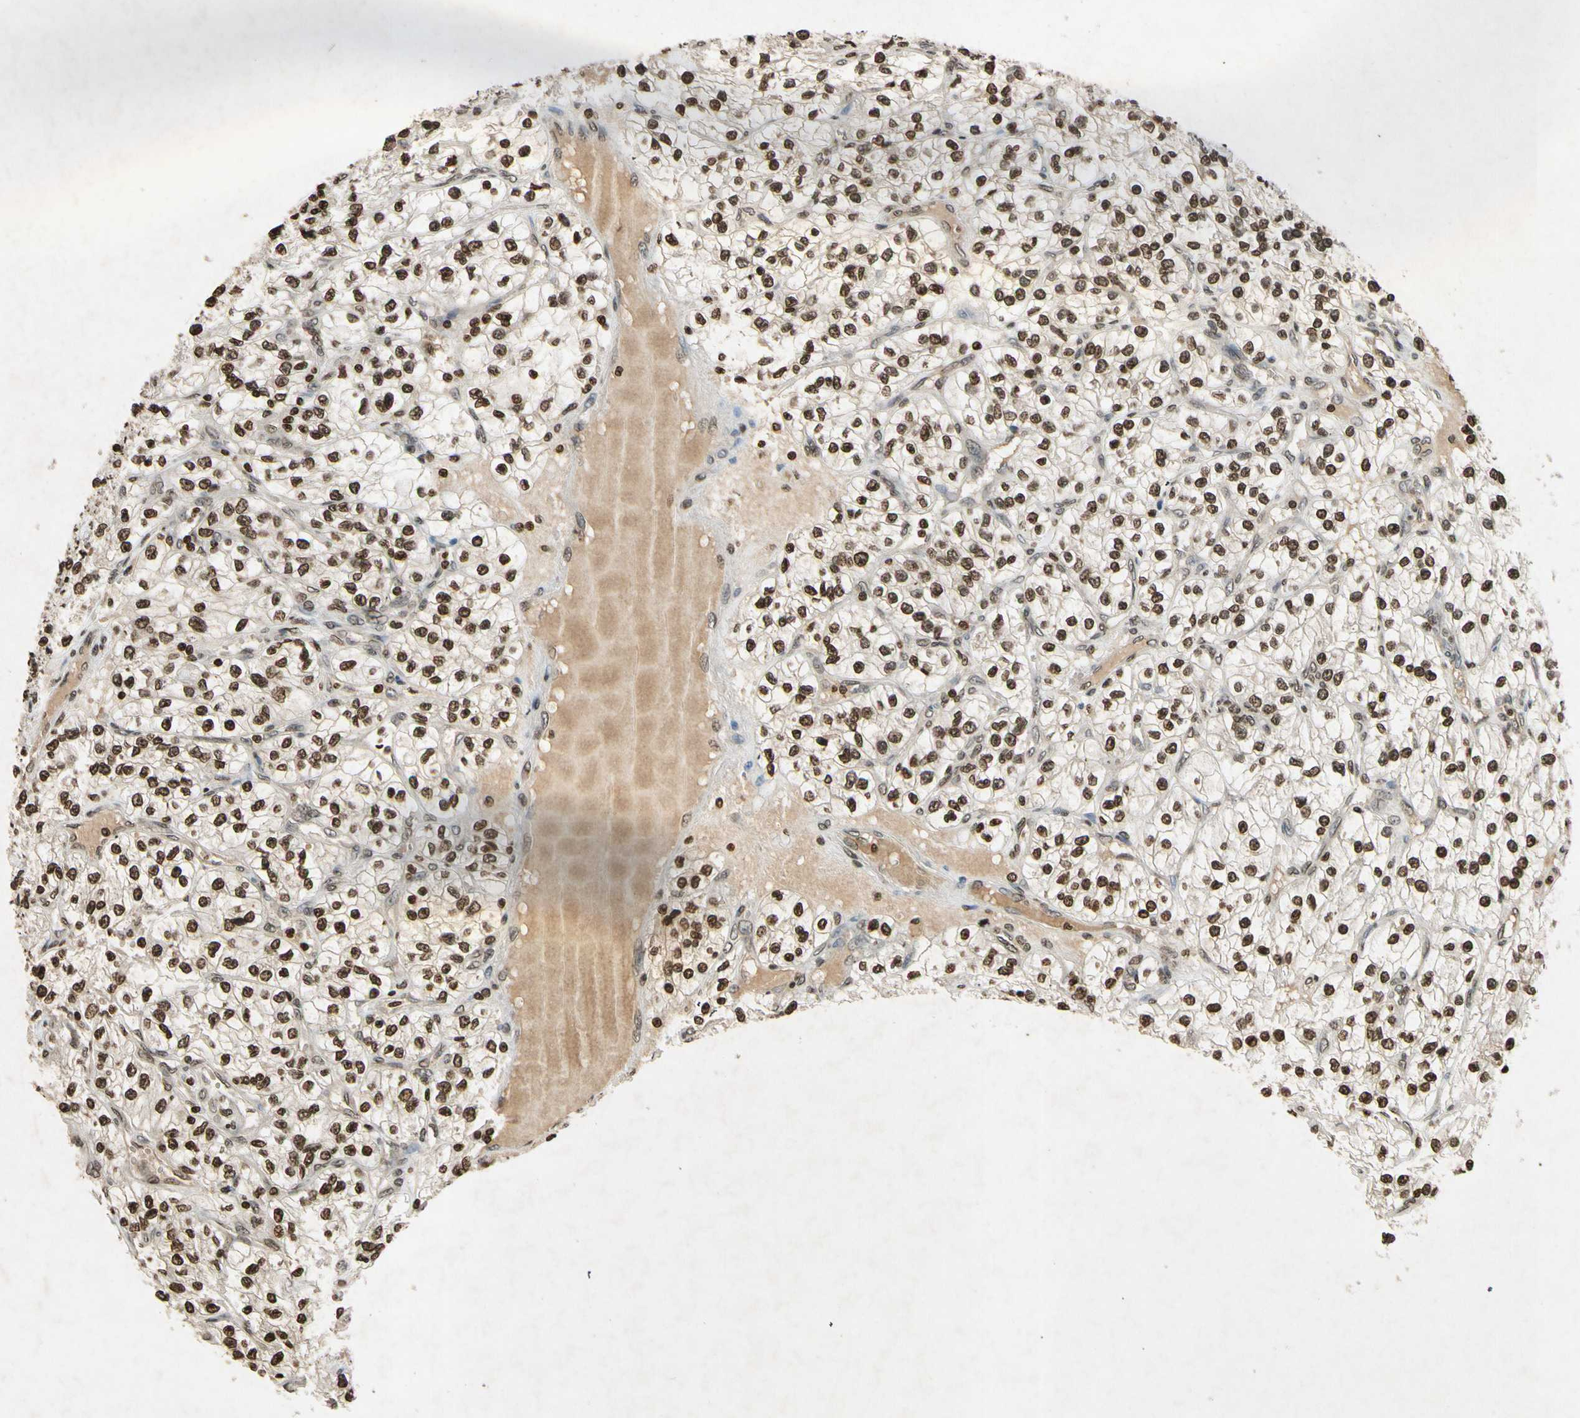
{"staining": {"intensity": "moderate", "quantity": ">75%", "location": "nuclear"}, "tissue": "renal cancer", "cell_type": "Tumor cells", "image_type": "cancer", "snomed": [{"axis": "morphology", "description": "Adenocarcinoma, NOS"}, {"axis": "topography", "description": "Kidney"}], "caption": "IHC micrograph of neoplastic tissue: human renal cancer (adenocarcinoma) stained using immunohistochemistry shows medium levels of moderate protein expression localized specifically in the nuclear of tumor cells, appearing as a nuclear brown color.", "gene": "HOXB3", "patient": {"sex": "female", "age": 57}}